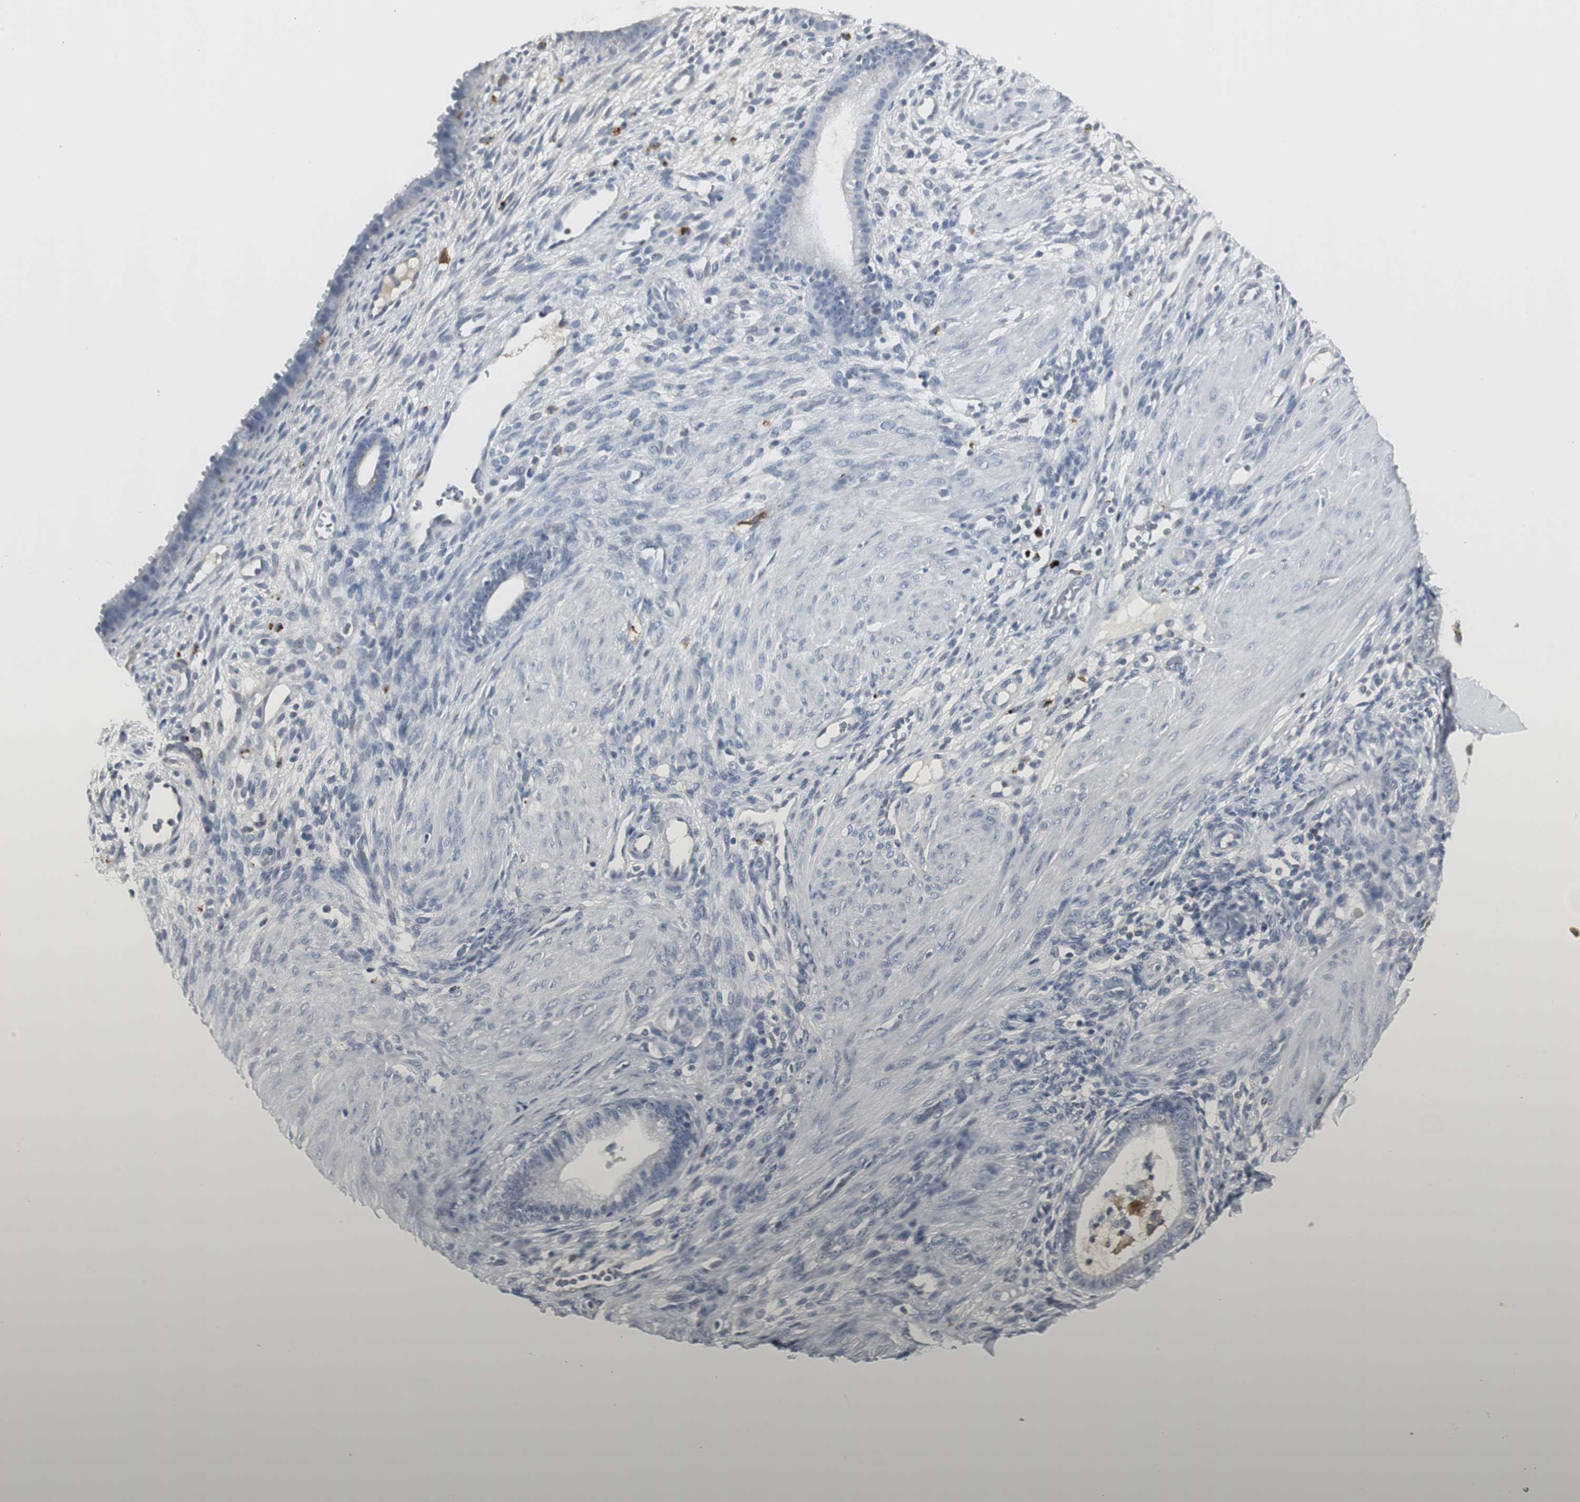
{"staining": {"intensity": "negative", "quantity": "none", "location": "none"}, "tissue": "endometrium", "cell_type": "Cells in endometrial stroma", "image_type": "normal", "snomed": [{"axis": "morphology", "description": "Normal tissue, NOS"}, {"axis": "topography", "description": "Endometrium"}], "caption": "Immunohistochemical staining of benign human endometrium displays no significant positivity in cells in endometrial stroma.", "gene": "PI15", "patient": {"sex": "female", "age": 72}}